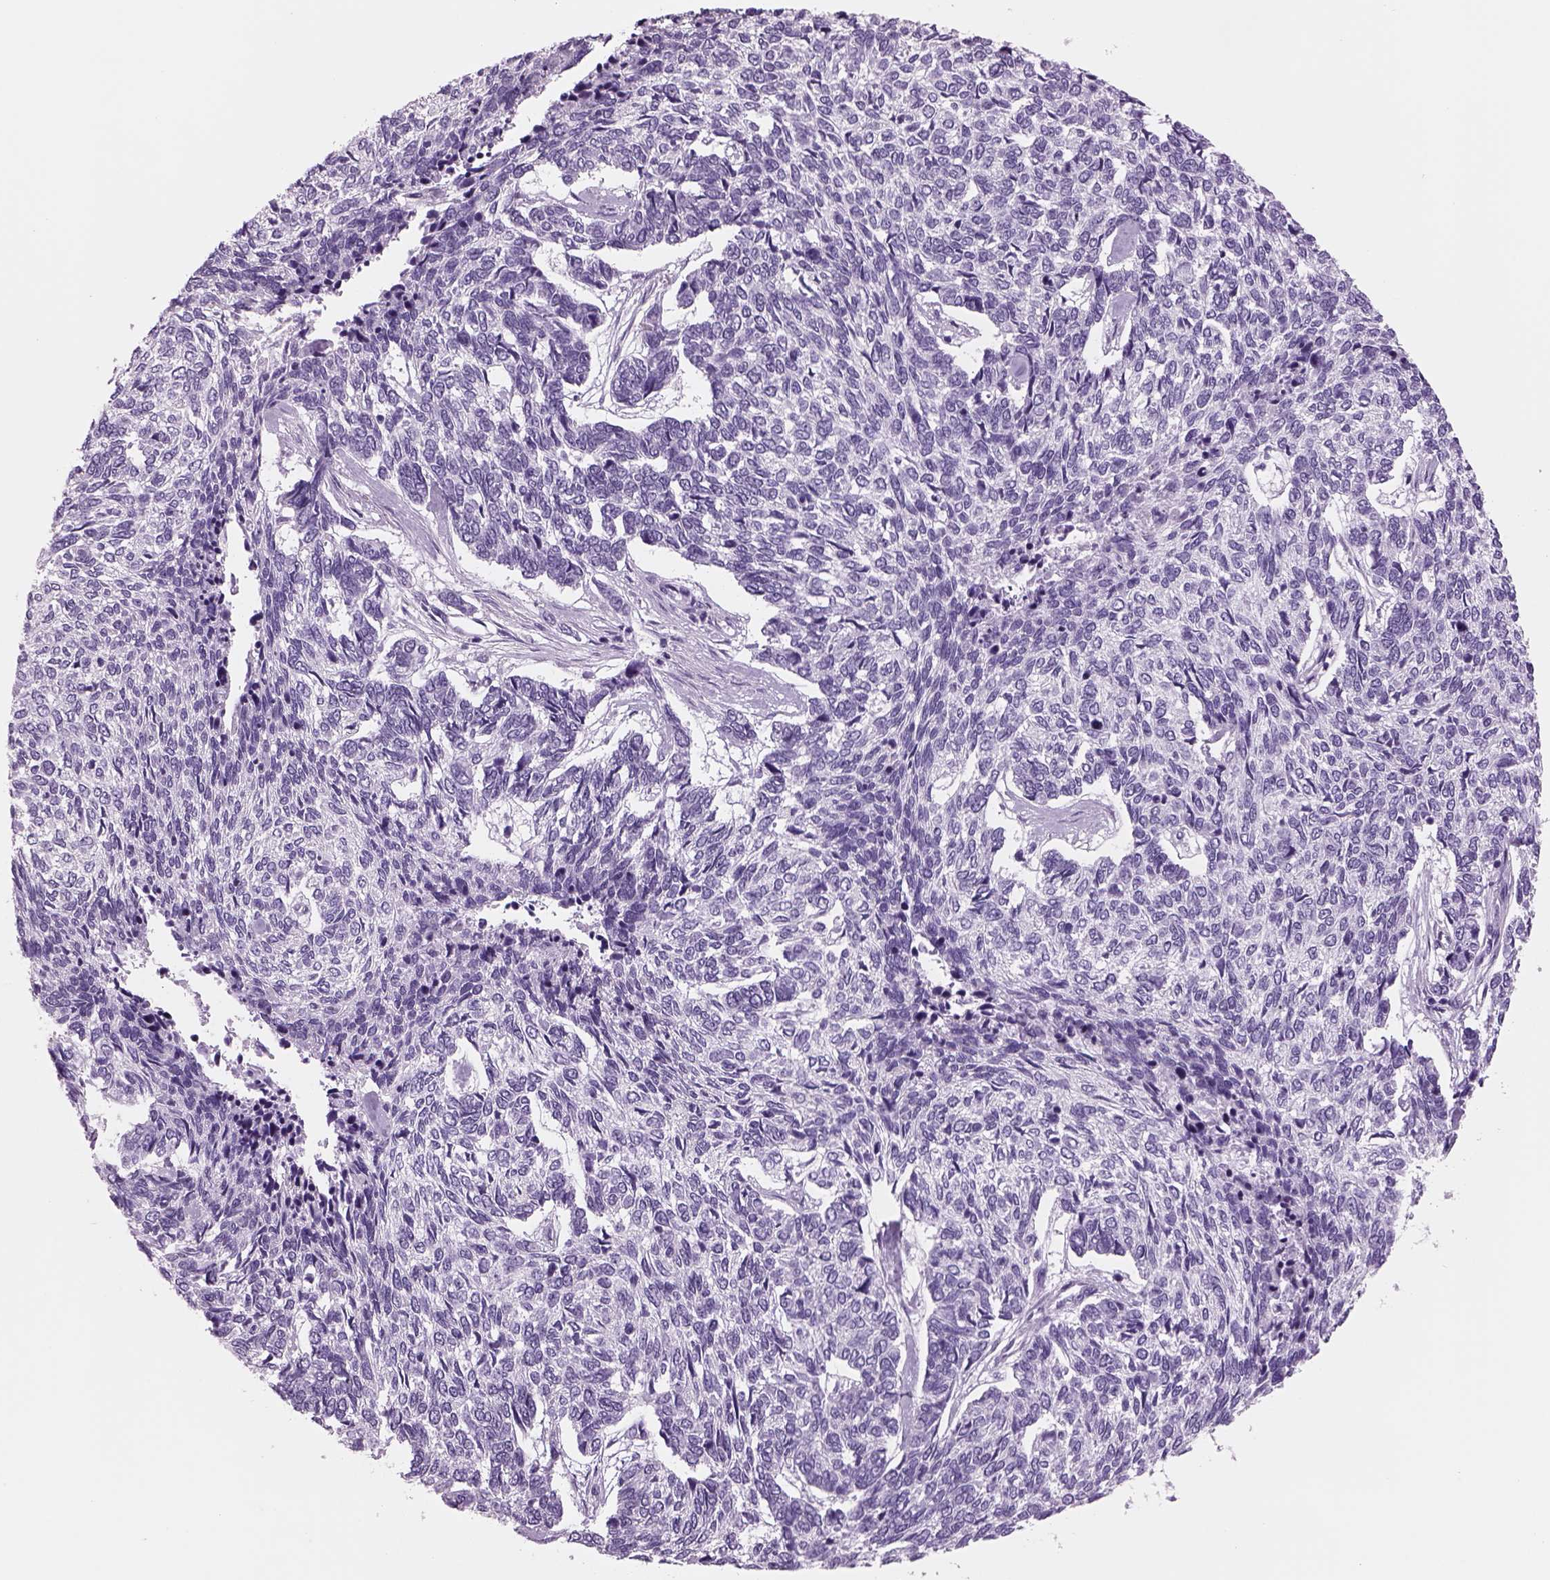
{"staining": {"intensity": "negative", "quantity": "none", "location": "none"}, "tissue": "skin cancer", "cell_type": "Tumor cells", "image_type": "cancer", "snomed": [{"axis": "morphology", "description": "Basal cell carcinoma"}, {"axis": "topography", "description": "Skin"}], "caption": "Tumor cells show no significant staining in basal cell carcinoma (skin). (DAB IHC, high magnification).", "gene": "RHO", "patient": {"sex": "female", "age": 65}}